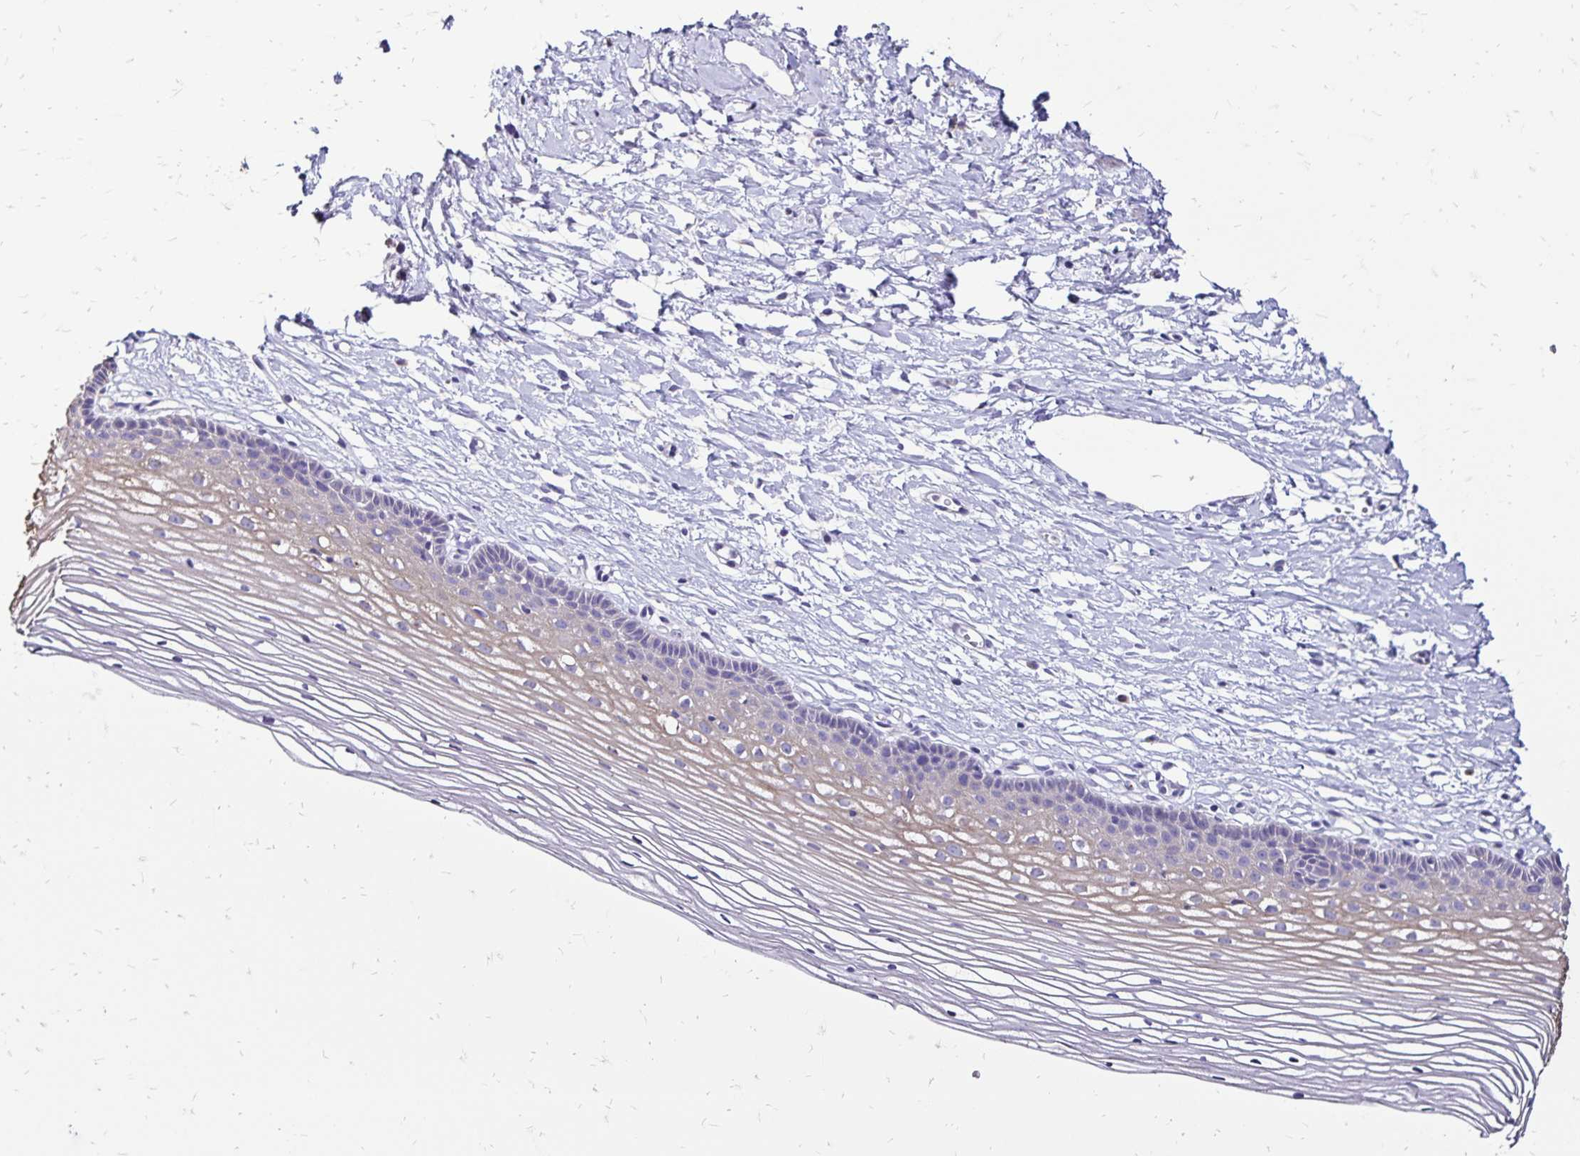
{"staining": {"intensity": "negative", "quantity": "none", "location": "none"}, "tissue": "cervix", "cell_type": "Glandular cells", "image_type": "normal", "snomed": [{"axis": "morphology", "description": "Normal tissue, NOS"}, {"axis": "topography", "description": "Cervix"}], "caption": "Immunohistochemical staining of normal human cervix demonstrates no significant positivity in glandular cells. (DAB immunohistochemistry, high magnification).", "gene": "EVPL", "patient": {"sex": "female", "age": 40}}